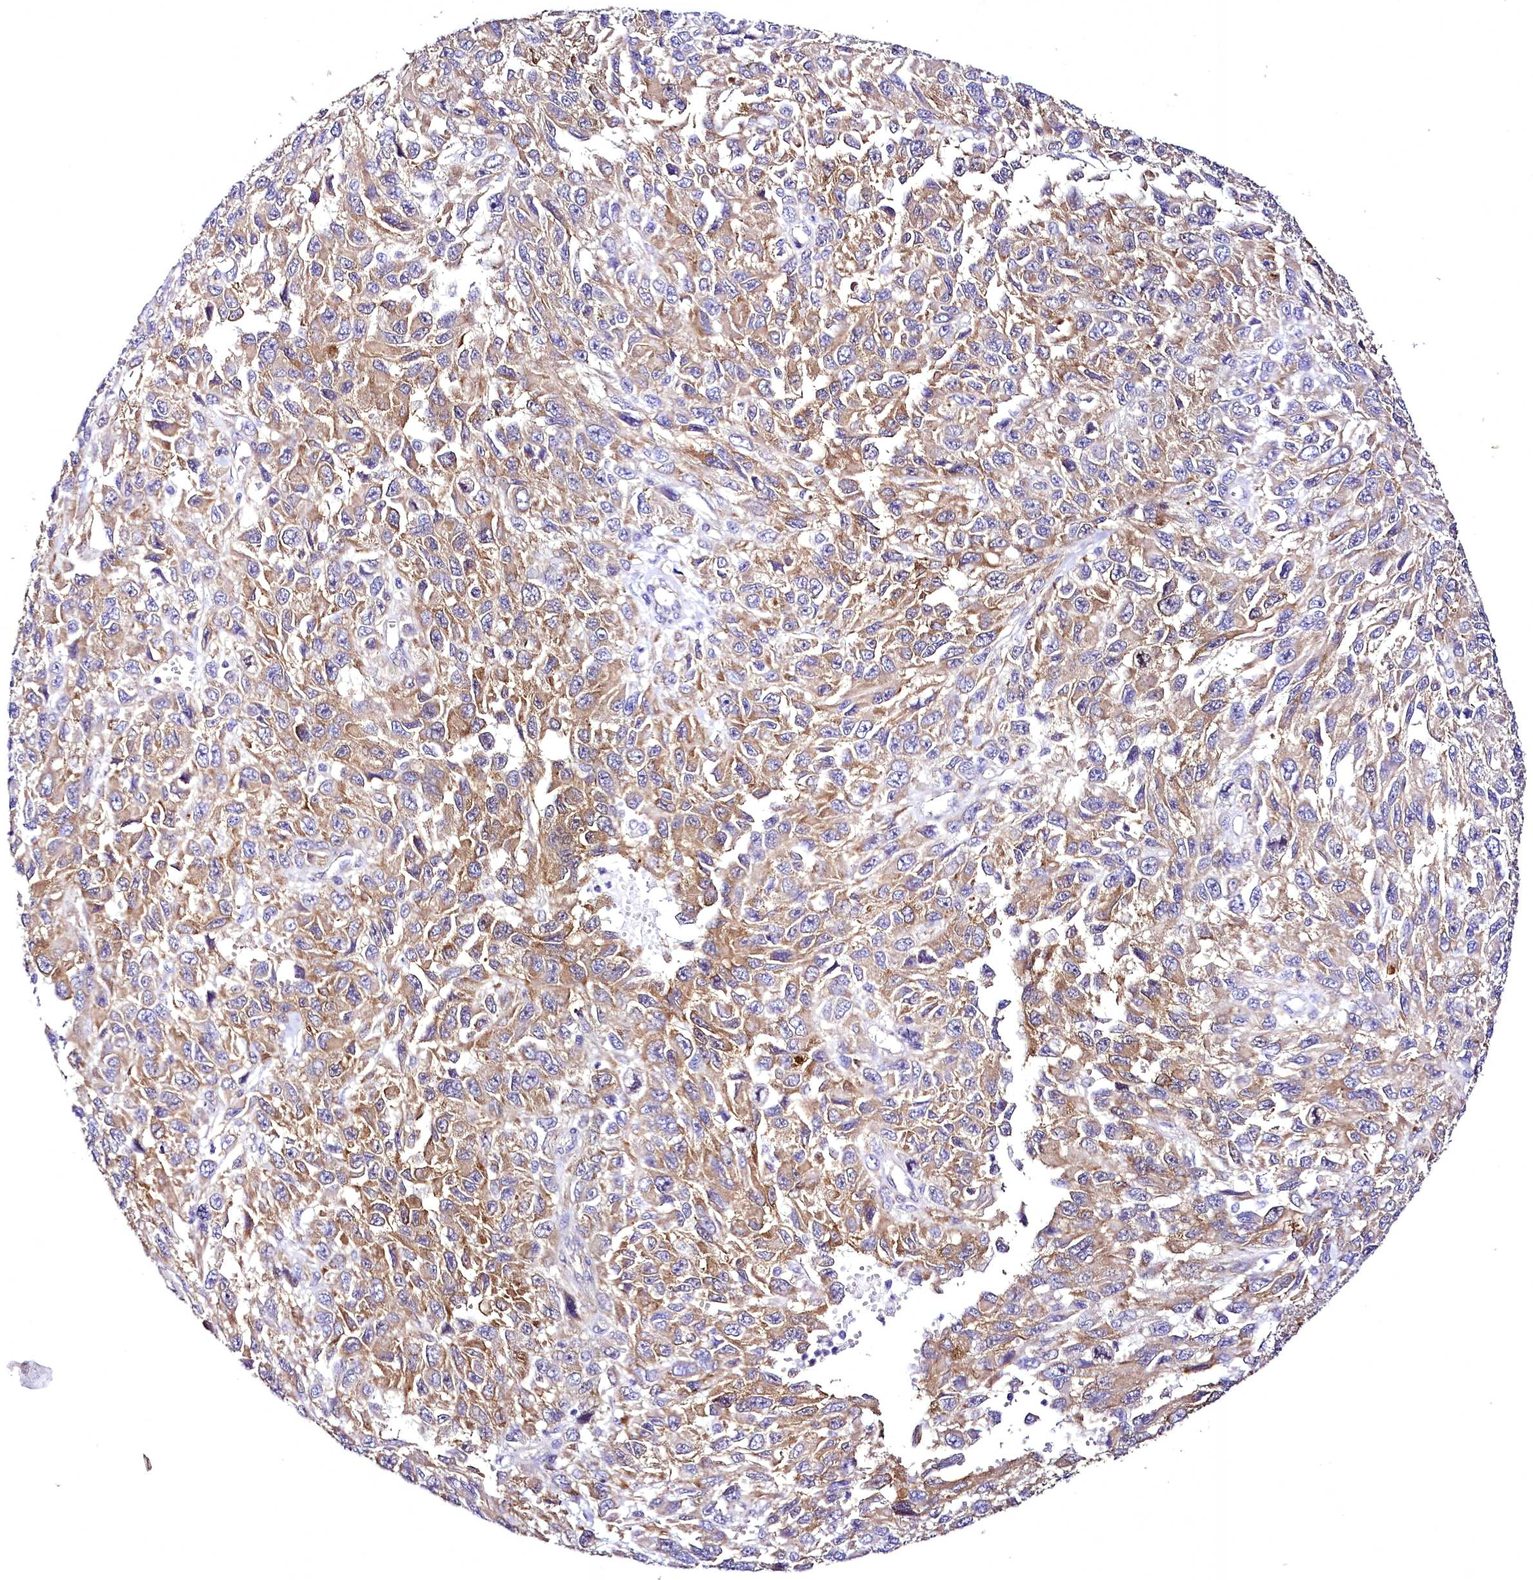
{"staining": {"intensity": "moderate", "quantity": ">75%", "location": "cytoplasmic/membranous"}, "tissue": "melanoma", "cell_type": "Tumor cells", "image_type": "cancer", "snomed": [{"axis": "morphology", "description": "Normal tissue, NOS"}, {"axis": "morphology", "description": "Malignant melanoma, NOS"}, {"axis": "topography", "description": "Skin"}], "caption": "Immunohistochemical staining of malignant melanoma reveals medium levels of moderate cytoplasmic/membranous staining in approximately >75% of tumor cells.", "gene": "STXBP1", "patient": {"sex": "female", "age": 96}}